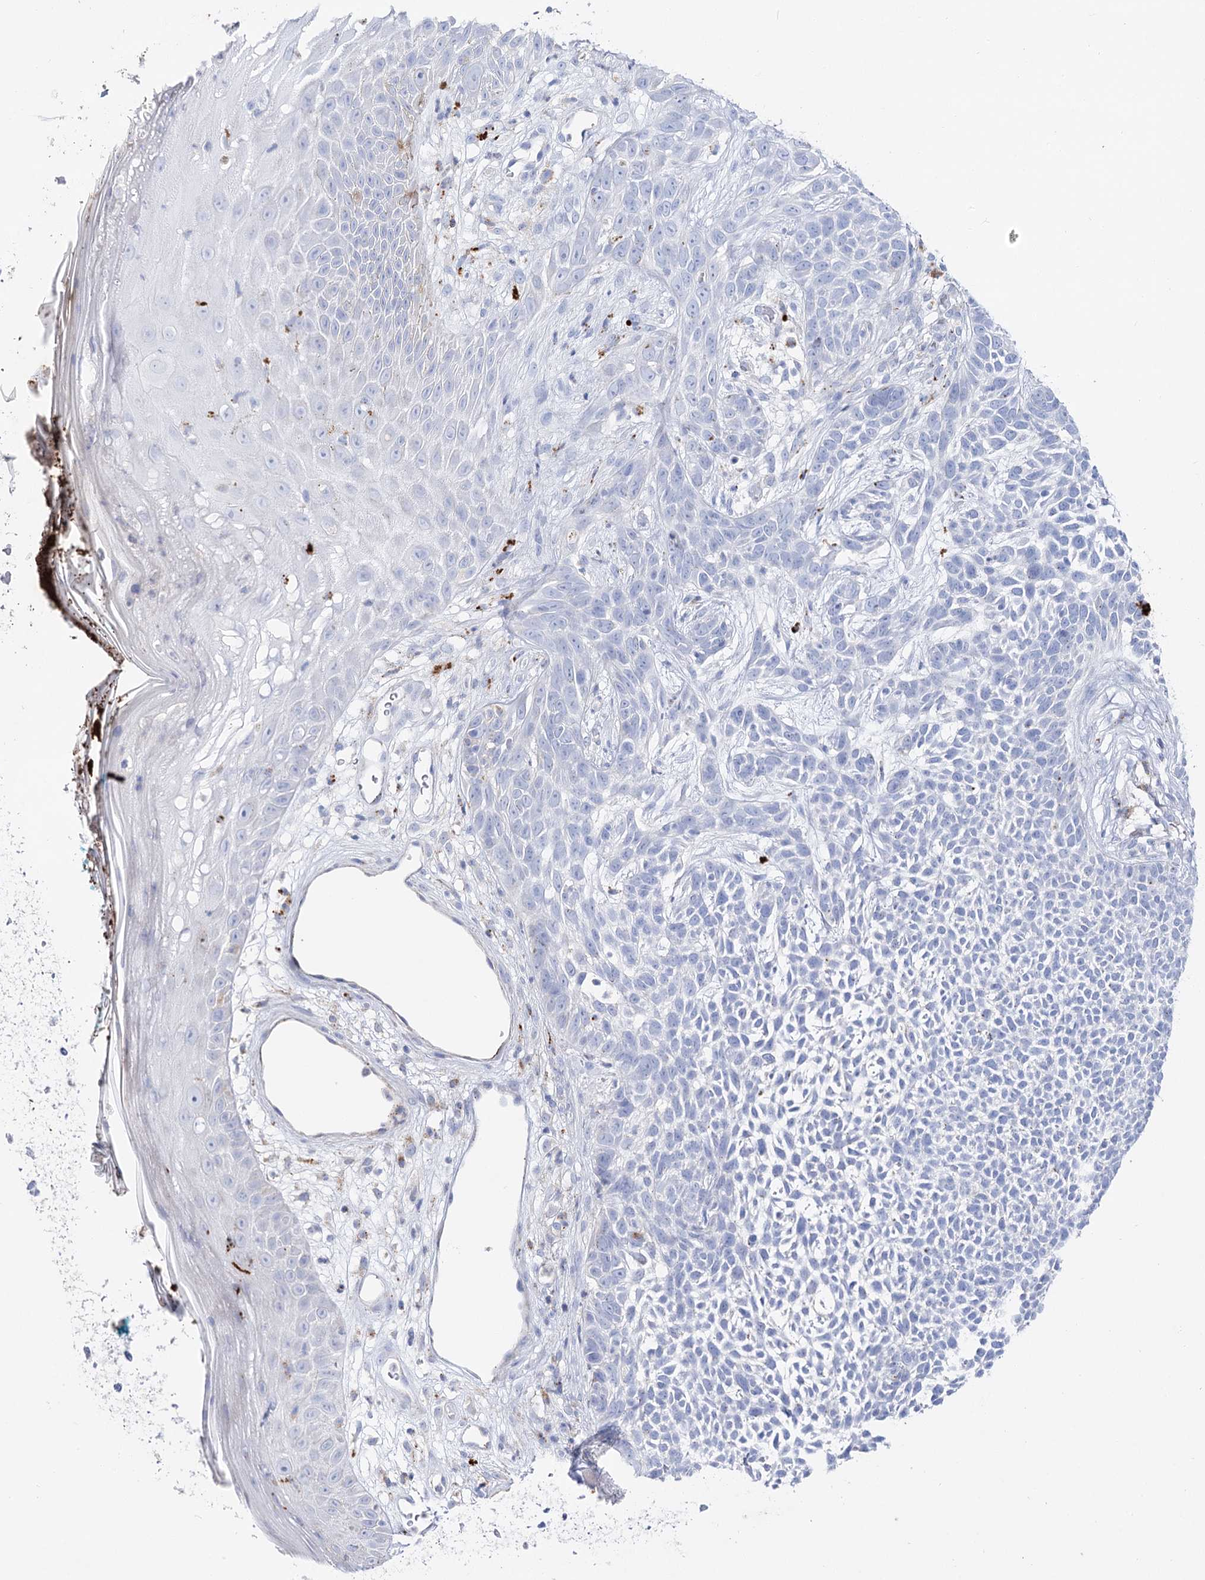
{"staining": {"intensity": "negative", "quantity": "none", "location": "none"}, "tissue": "skin cancer", "cell_type": "Tumor cells", "image_type": "cancer", "snomed": [{"axis": "morphology", "description": "Basal cell carcinoma"}, {"axis": "topography", "description": "Skin"}], "caption": "An immunohistochemistry micrograph of skin basal cell carcinoma is shown. There is no staining in tumor cells of skin basal cell carcinoma.", "gene": "SLC3A1", "patient": {"sex": "female", "age": 84}}